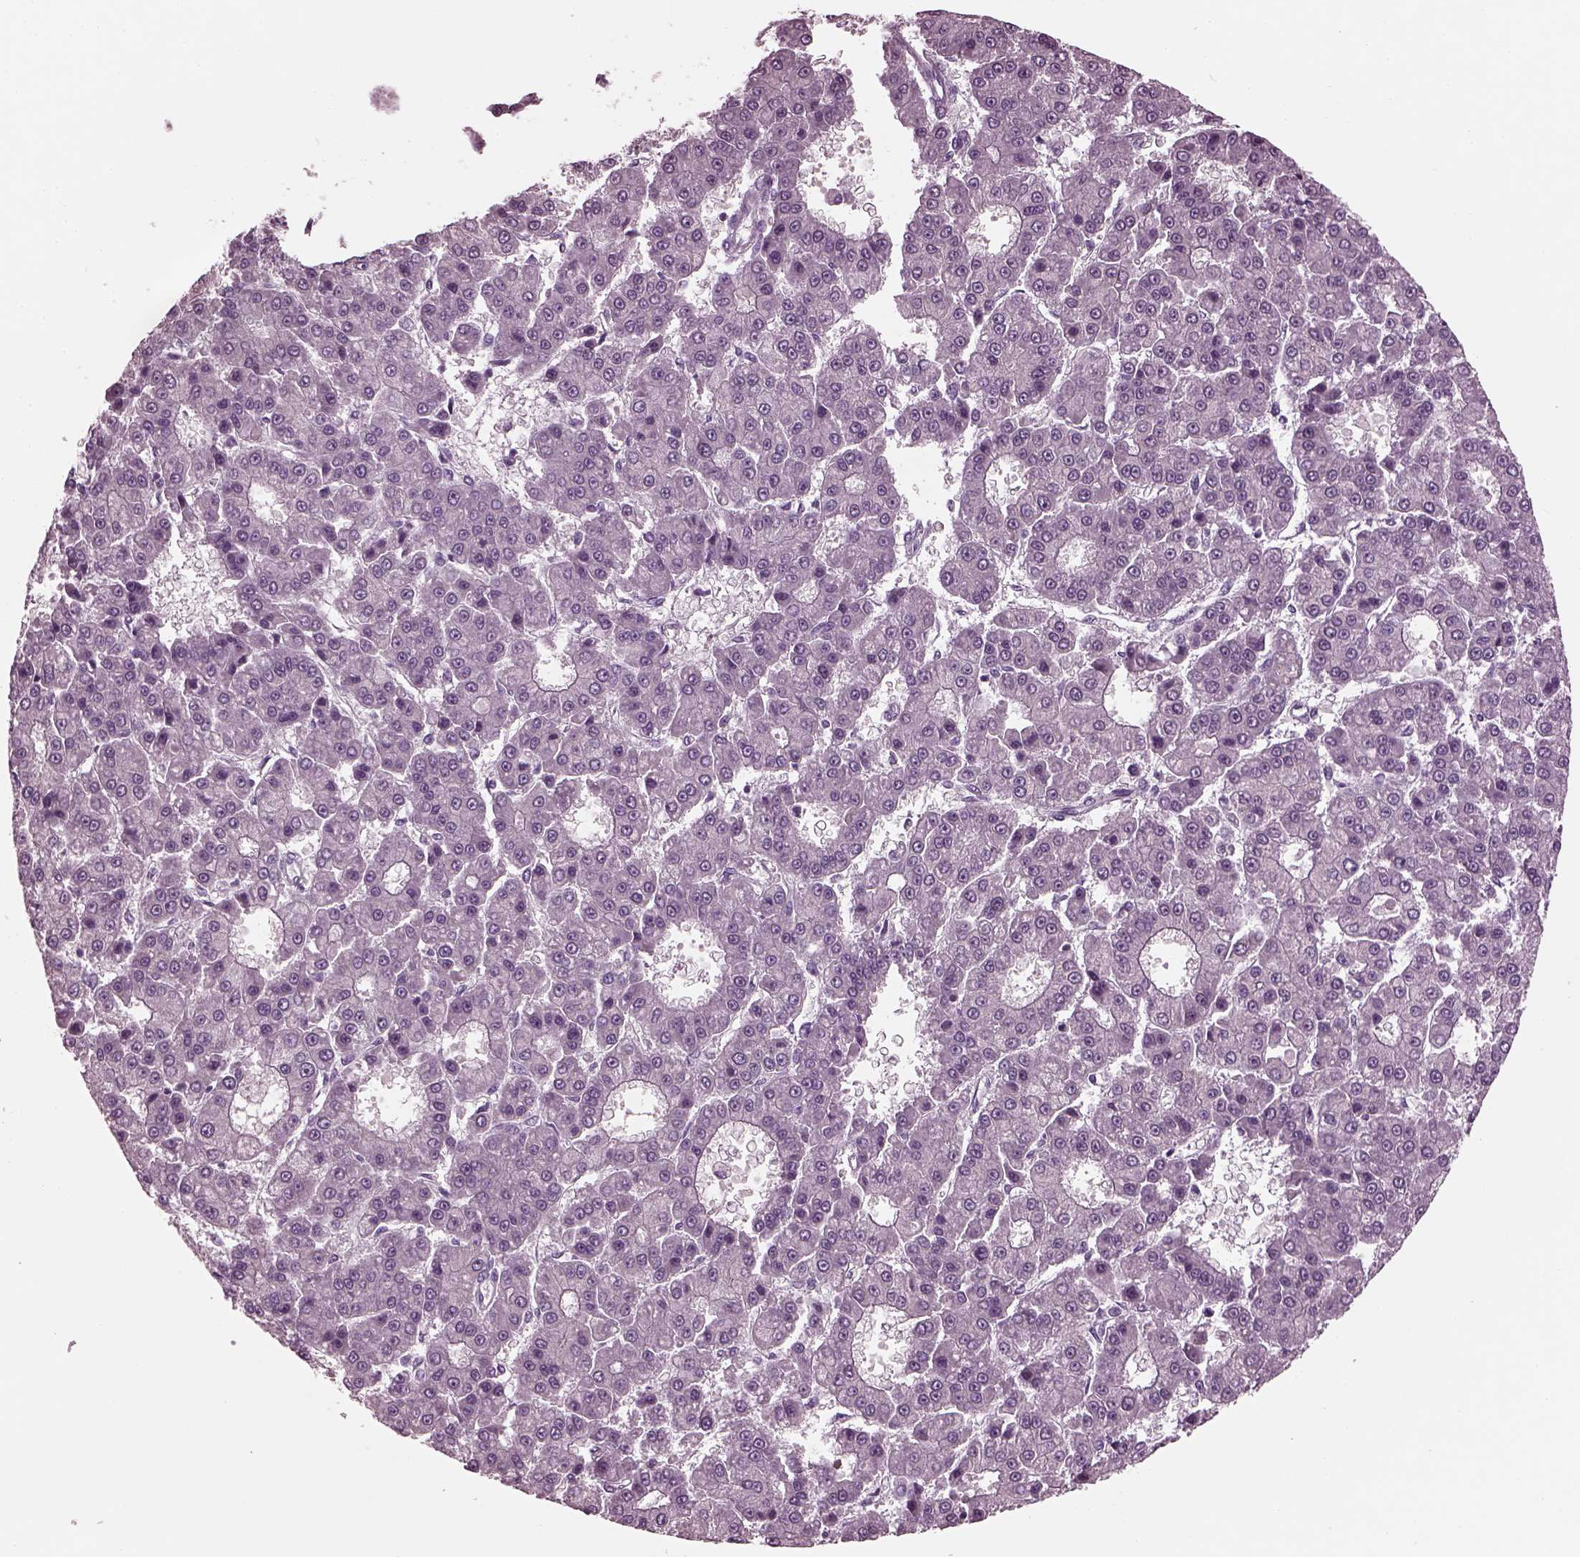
{"staining": {"intensity": "negative", "quantity": "none", "location": "none"}, "tissue": "liver cancer", "cell_type": "Tumor cells", "image_type": "cancer", "snomed": [{"axis": "morphology", "description": "Carcinoma, Hepatocellular, NOS"}, {"axis": "topography", "description": "Liver"}], "caption": "There is no significant expression in tumor cells of liver hepatocellular carcinoma. (DAB (3,3'-diaminobenzidine) IHC, high magnification).", "gene": "CLCN4", "patient": {"sex": "male", "age": 70}}